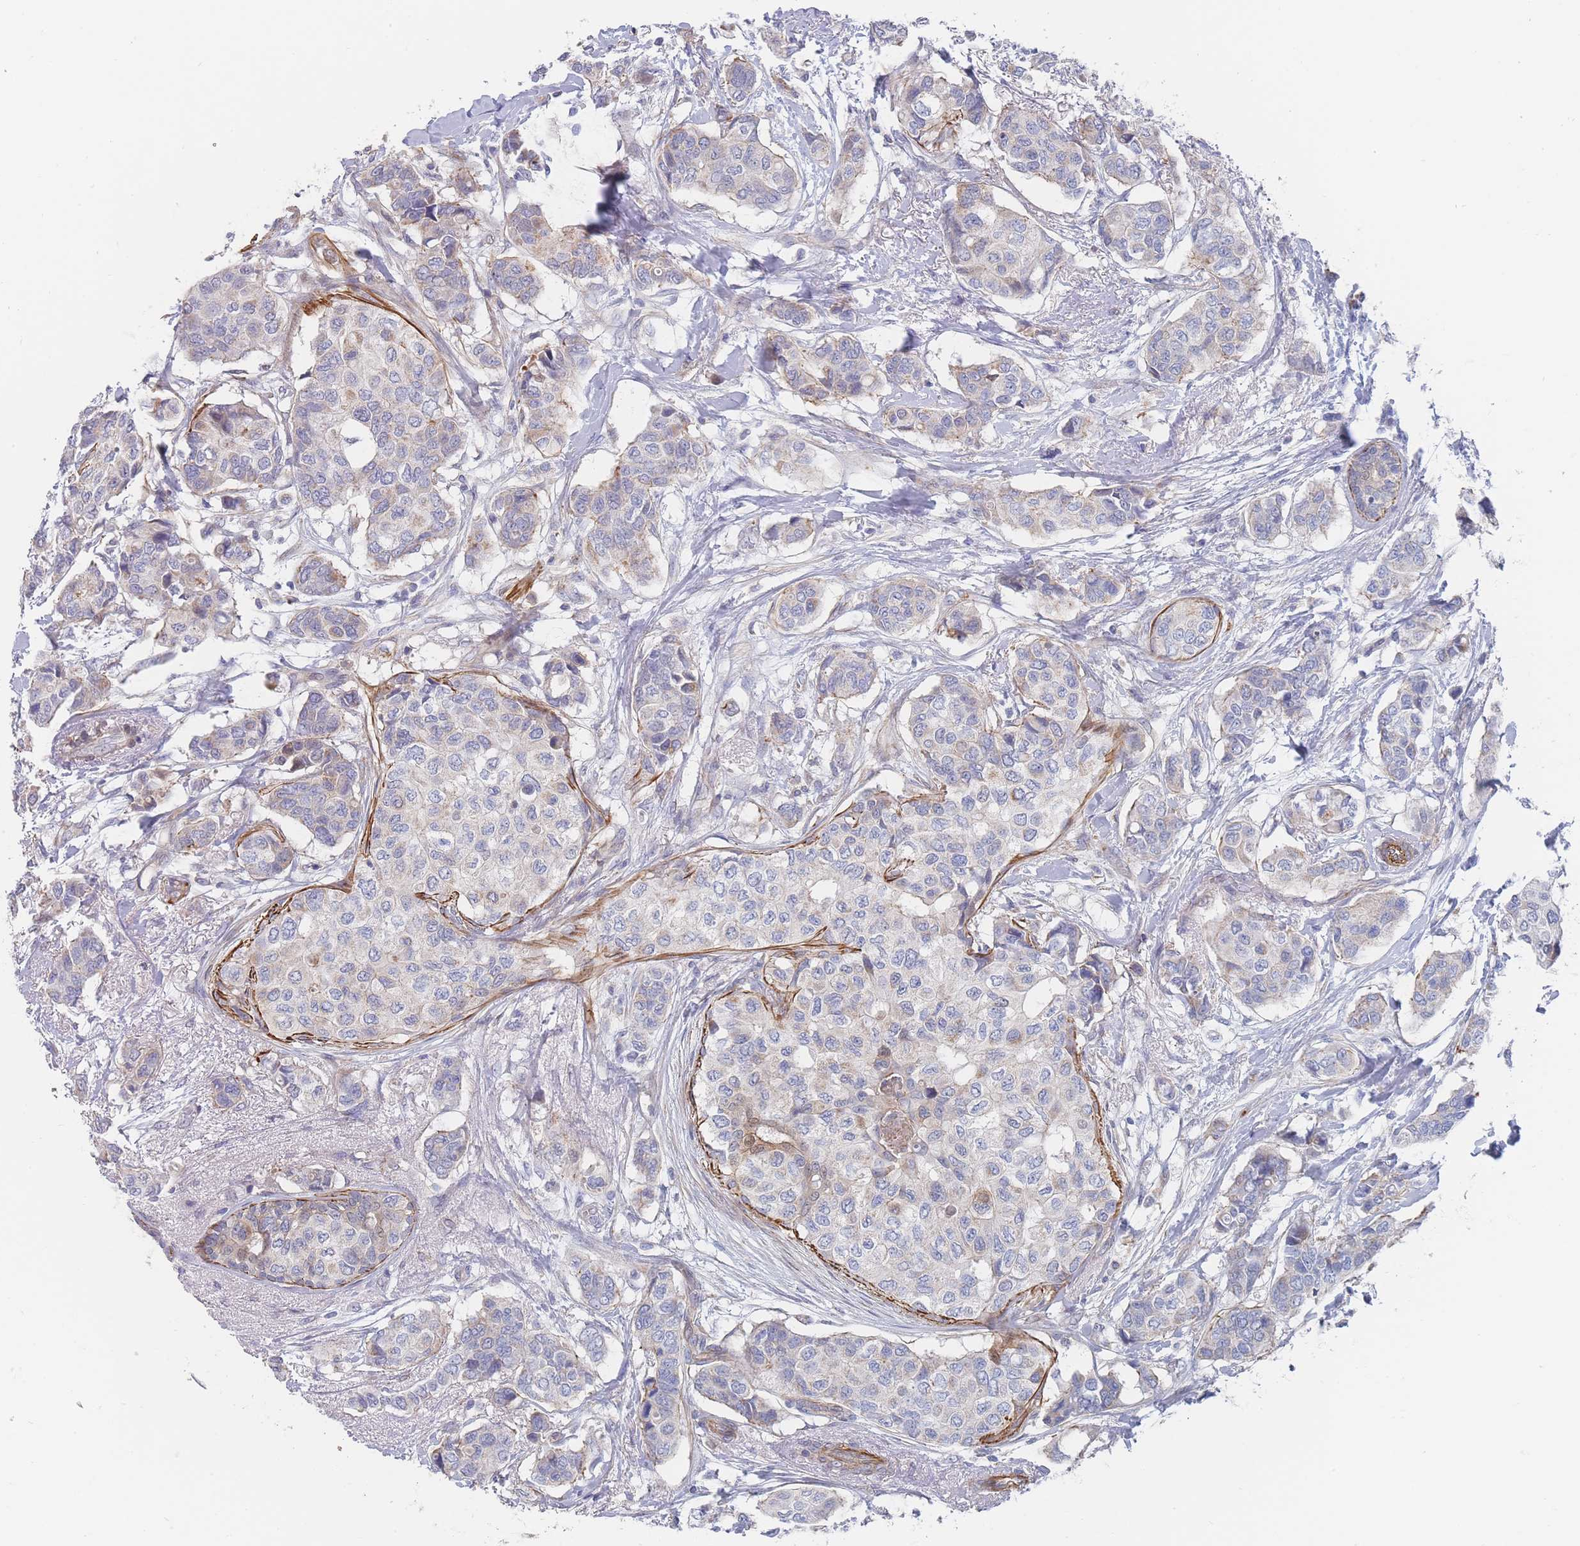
{"staining": {"intensity": "negative", "quantity": "none", "location": "none"}, "tissue": "breast cancer", "cell_type": "Tumor cells", "image_type": "cancer", "snomed": [{"axis": "morphology", "description": "Lobular carcinoma"}, {"axis": "topography", "description": "Breast"}], "caption": "High power microscopy image of an IHC histopathology image of breast lobular carcinoma, revealing no significant positivity in tumor cells.", "gene": "G6PC1", "patient": {"sex": "female", "age": 51}}